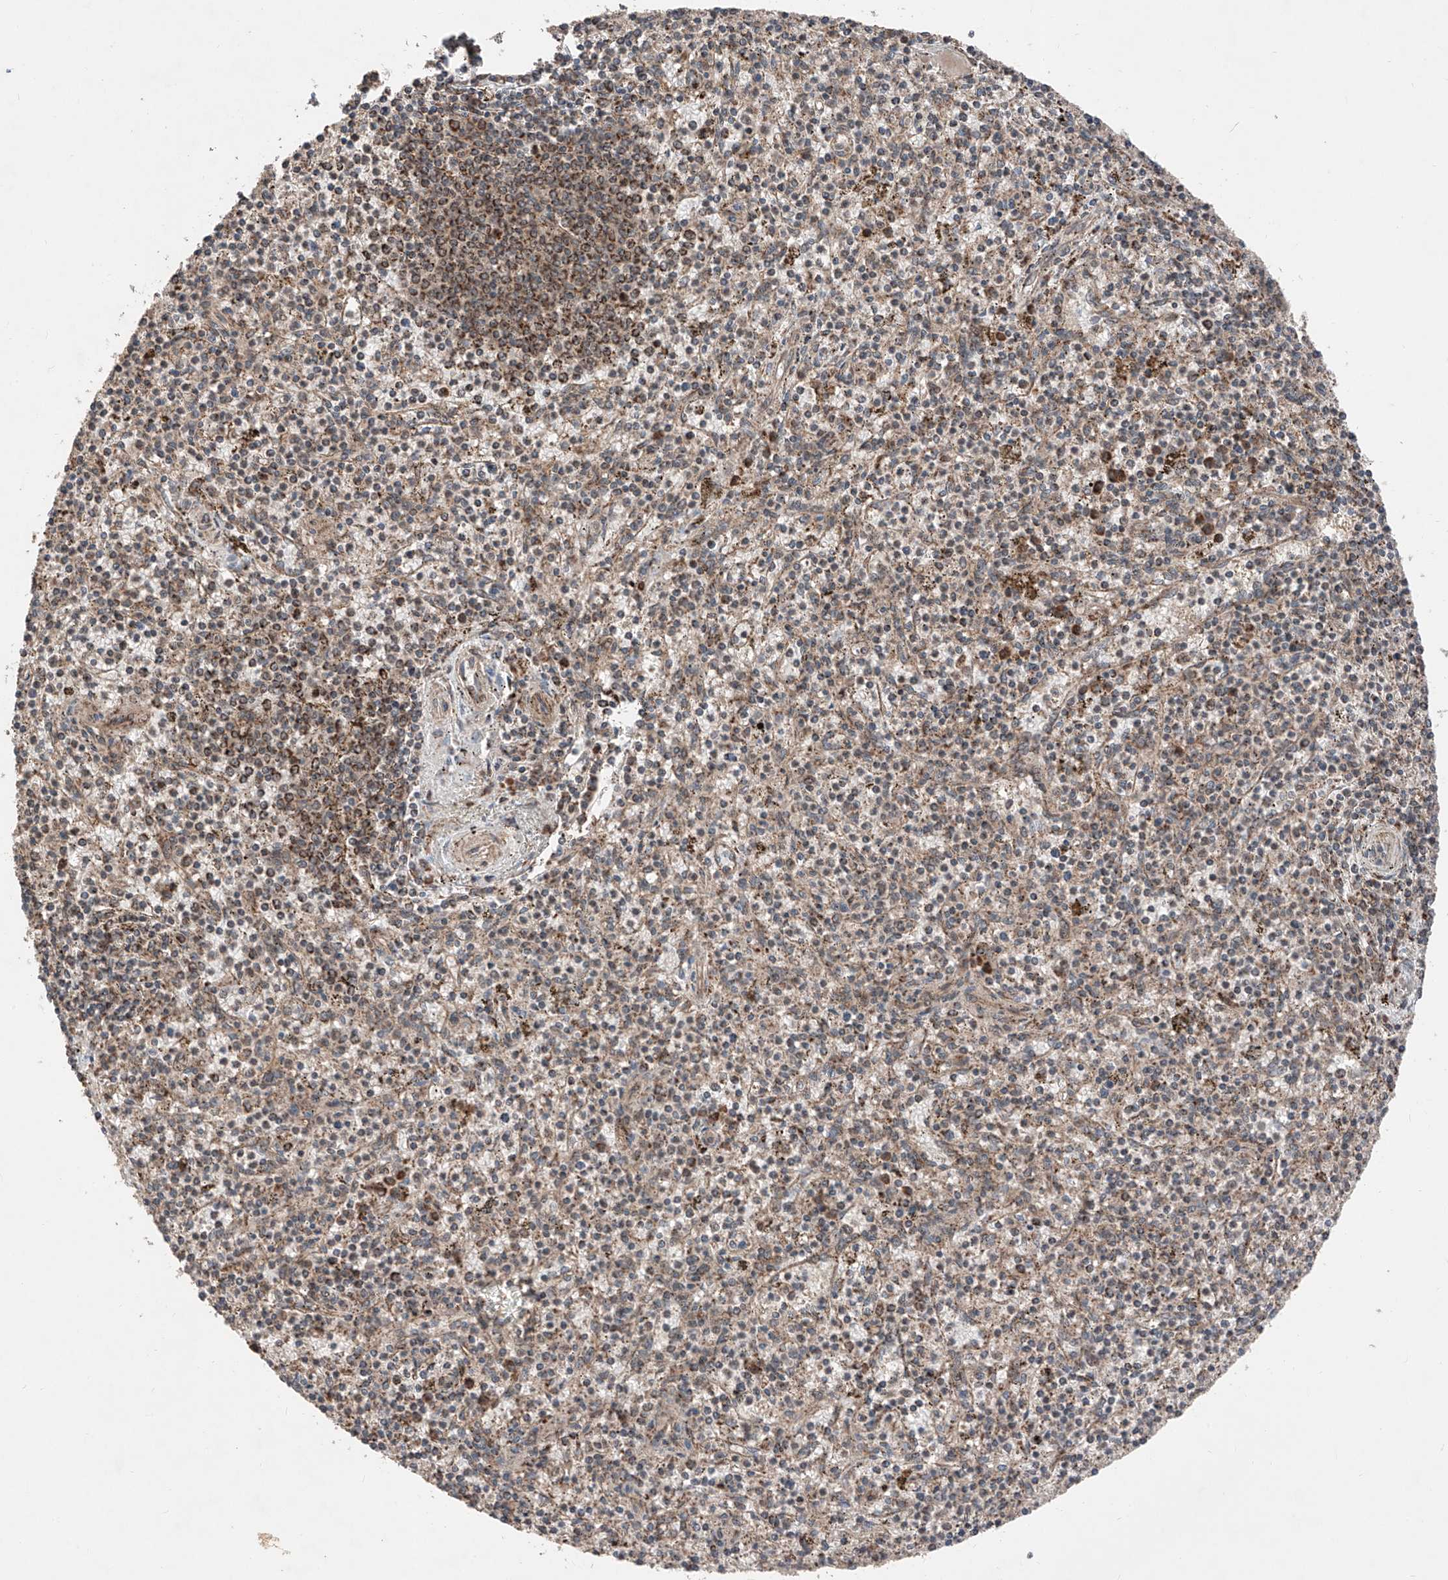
{"staining": {"intensity": "moderate", "quantity": "25%-75%", "location": "cytoplasmic/membranous"}, "tissue": "spleen", "cell_type": "Cells in red pulp", "image_type": "normal", "snomed": [{"axis": "morphology", "description": "Normal tissue, NOS"}, {"axis": "topography", "description": "Spleen"}], "caption": "An IHC histopathology image of benign tissue is shown. Protein staining in brown shows moderate cytoplasmic/membranous positivity in spleen within cells in red pulp.", "gene": "ZSCAN29", "patient": {"sex": "male", "age": 72}}